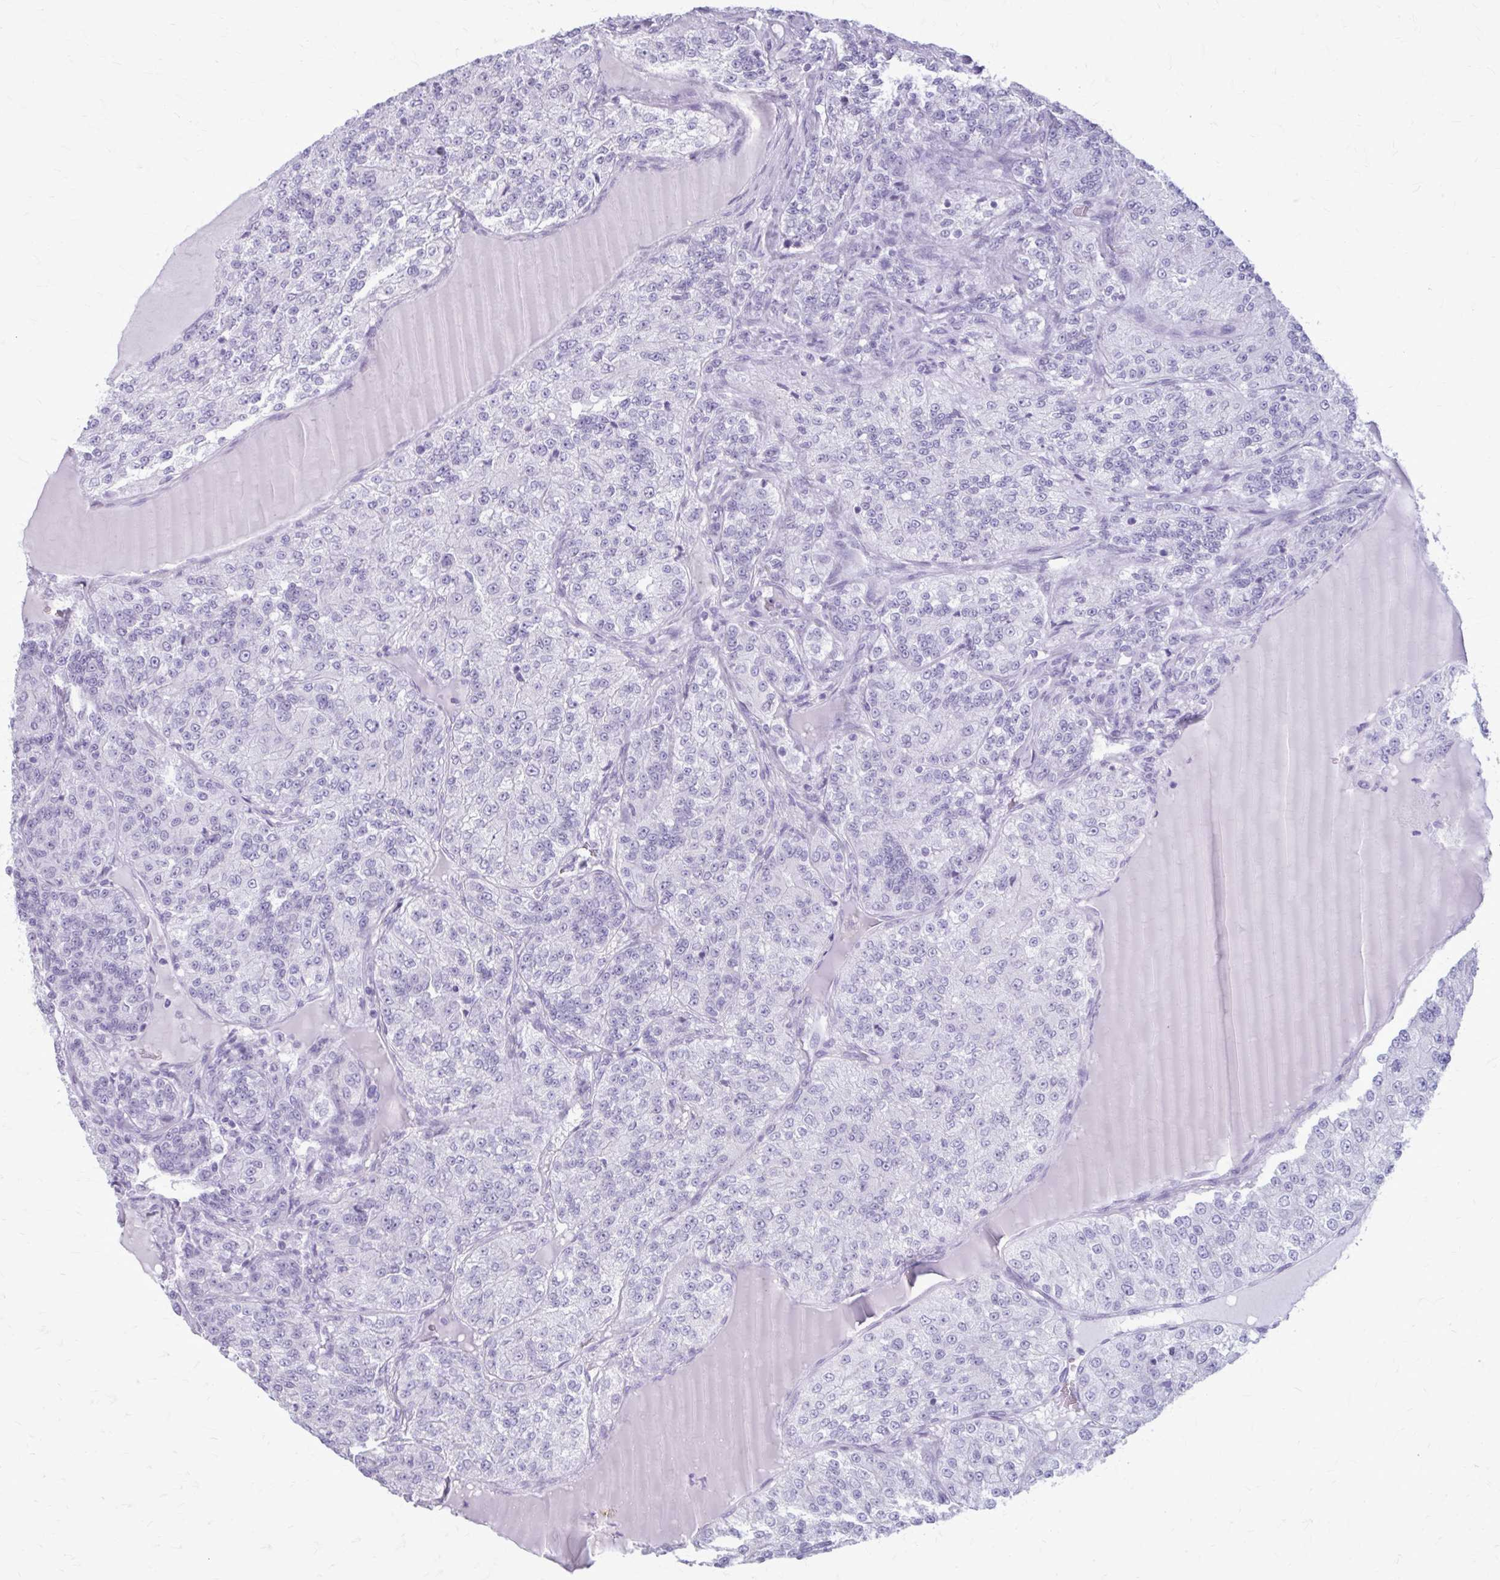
{"staining": {"intensity": "negative", "quantity": "none", "location": "none"}, "tissue": "renal cancer", "cell_type": "Tumor cells", "image_type": "cancer", "snomed": [{"axis": "morphology", "description": "Adenocarcinoma, NOS"}, {"axis": "topography", "description": "Kidney"}], "caption": "Protein analysis of renal cancer (adenocarcinoma) exhibits no significant expression in tumor cells.", "gene": "KRT5", "patient": {"sex": "female", "age": 63}}